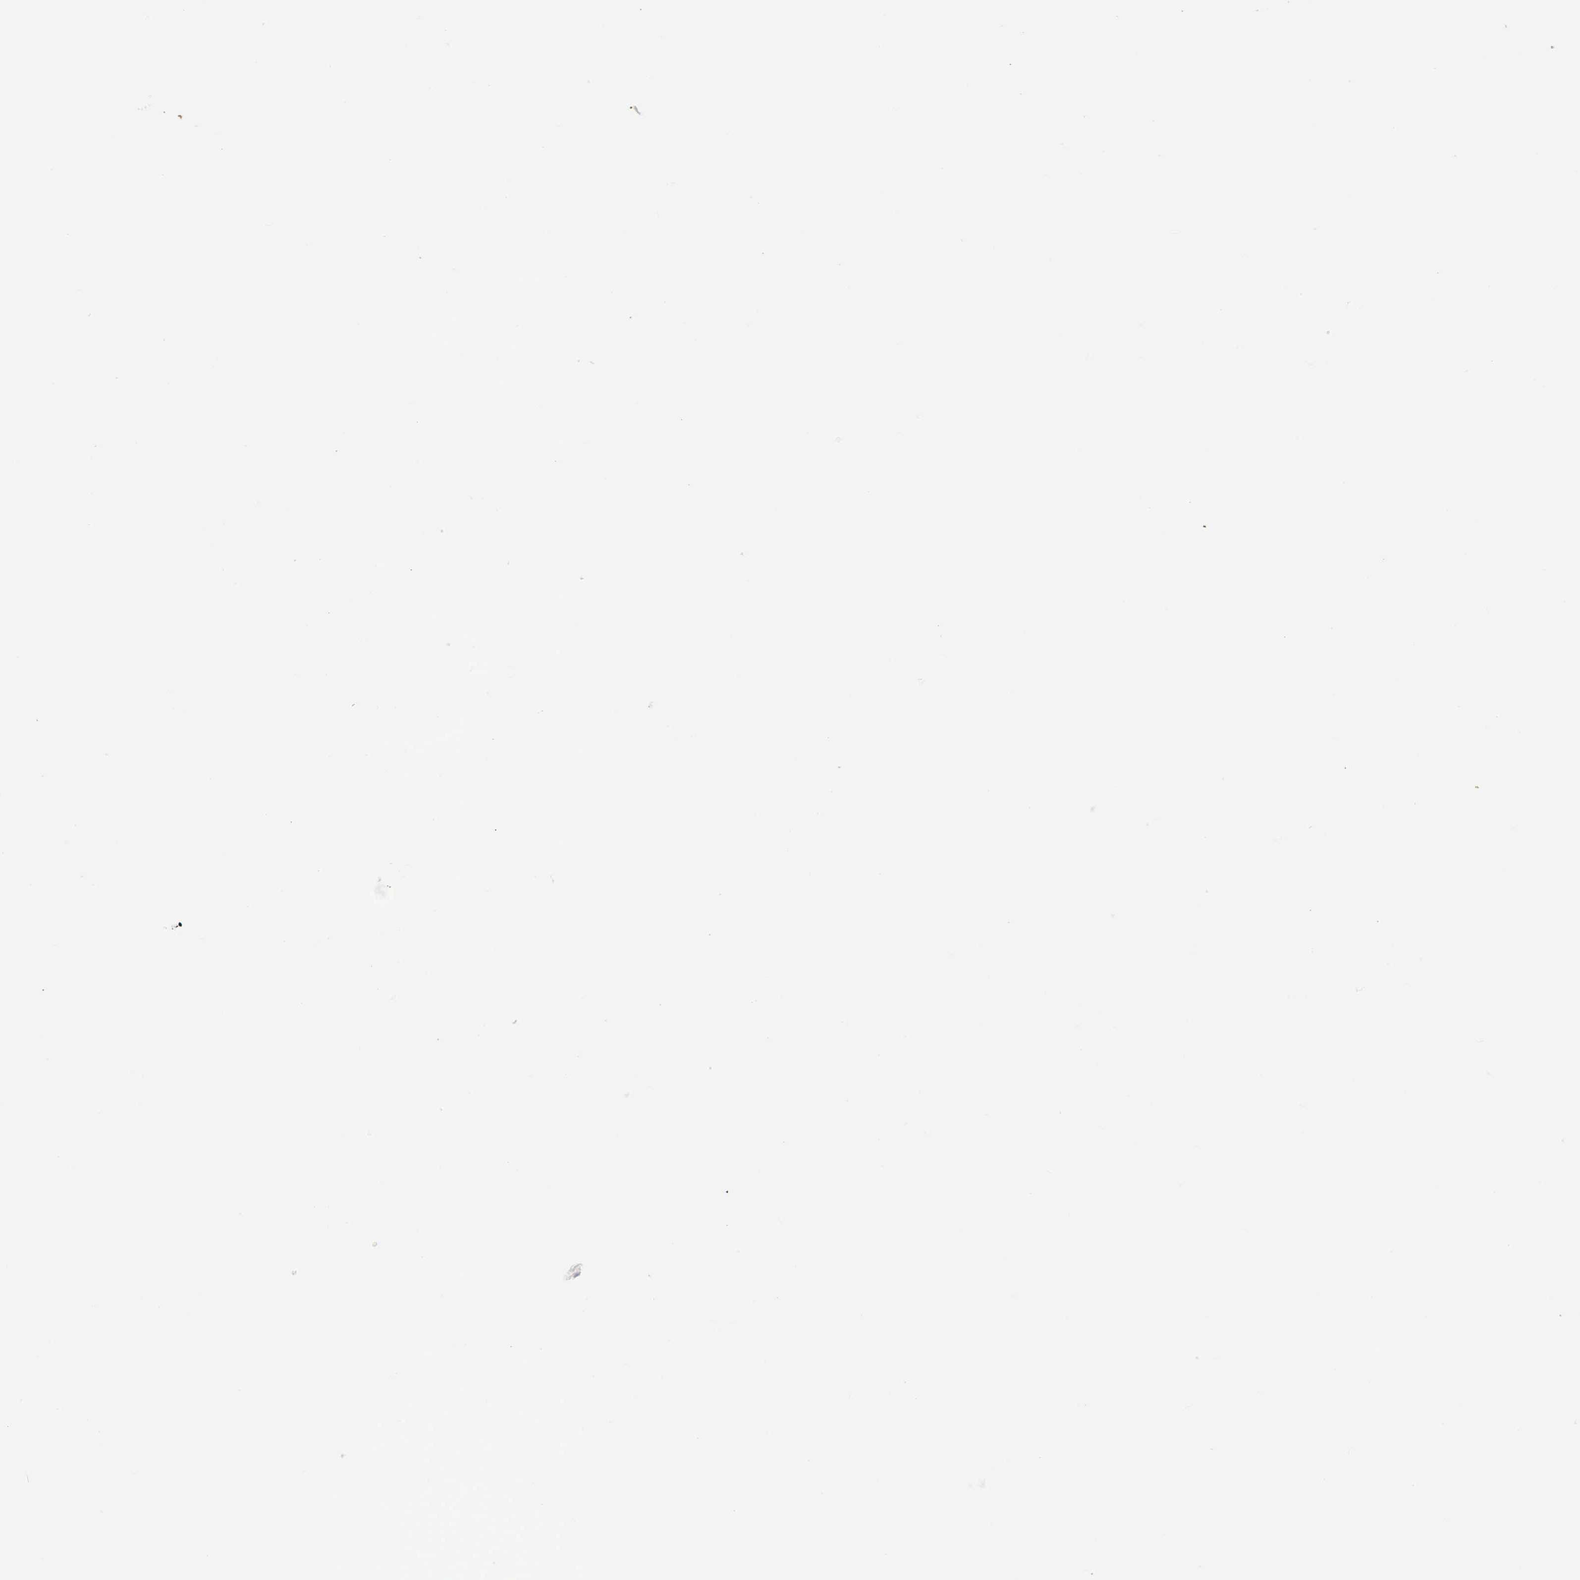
{"staining": {"intensity": "weak", "quantity": "25%-75%", "location": "cytoplasmic/membranous"}, "tissue": "melanoma", "cell_type": "Tumor cells", "image_type": "cancer", "snomed": [{"axis": "morphology", "description": "Malignant melanoma, NOS"}, {"axis": "topography", "description": "Skin"}], "caption": "Protein staining of melanoma tissue reveals weak cytoplasmic/membranous positivity in approximately 25%-75% of tumor cells. (DAB (3,3'-diaminobenzidine) IHC, brown staining for protein, blue staining for nuclei).", "gene": "MAGEB10", "patient": {"sex": "male", "age": 36}}